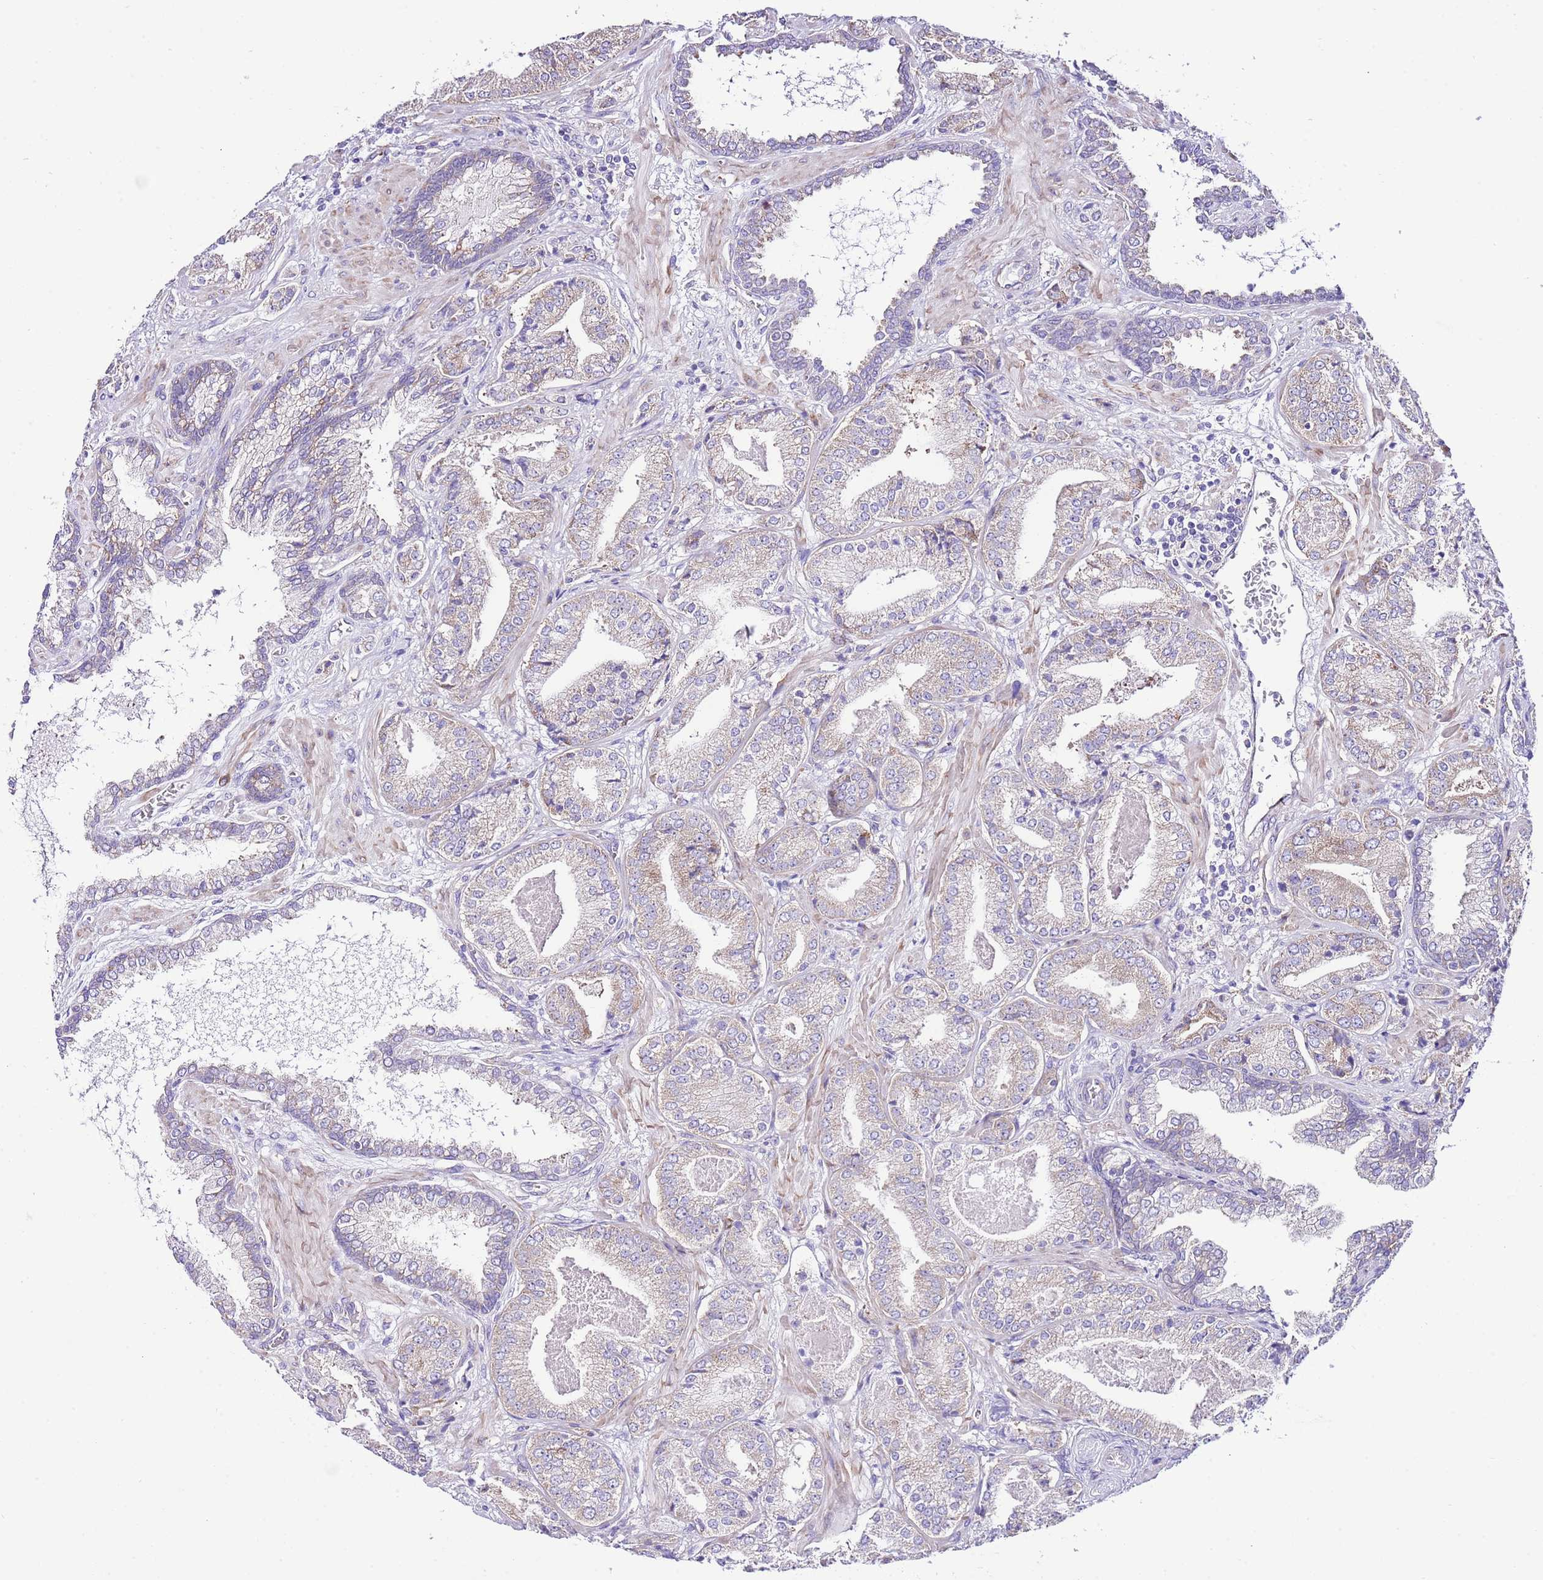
{"staining": {"intensity": "weak", "quantity": "<25%", "location": "cytoplasmic/membranous"}, "tissue": "prostate cancer", "cell_type": "Tumor cells", "image_type": "cancer", "snomed": [{"axis": "morphology", "description": "Adenocarcinoma, High grade"}, {"axis": "topography", "description": "Prostate"}], "caption": "DAB immunohistochemical staining of adenocarcinoma (high-grade) (prostate) demonstrates no significant expression in tumor cells.", "gene": "RPS10", "patient": {"sex": "male", "age": 63}}